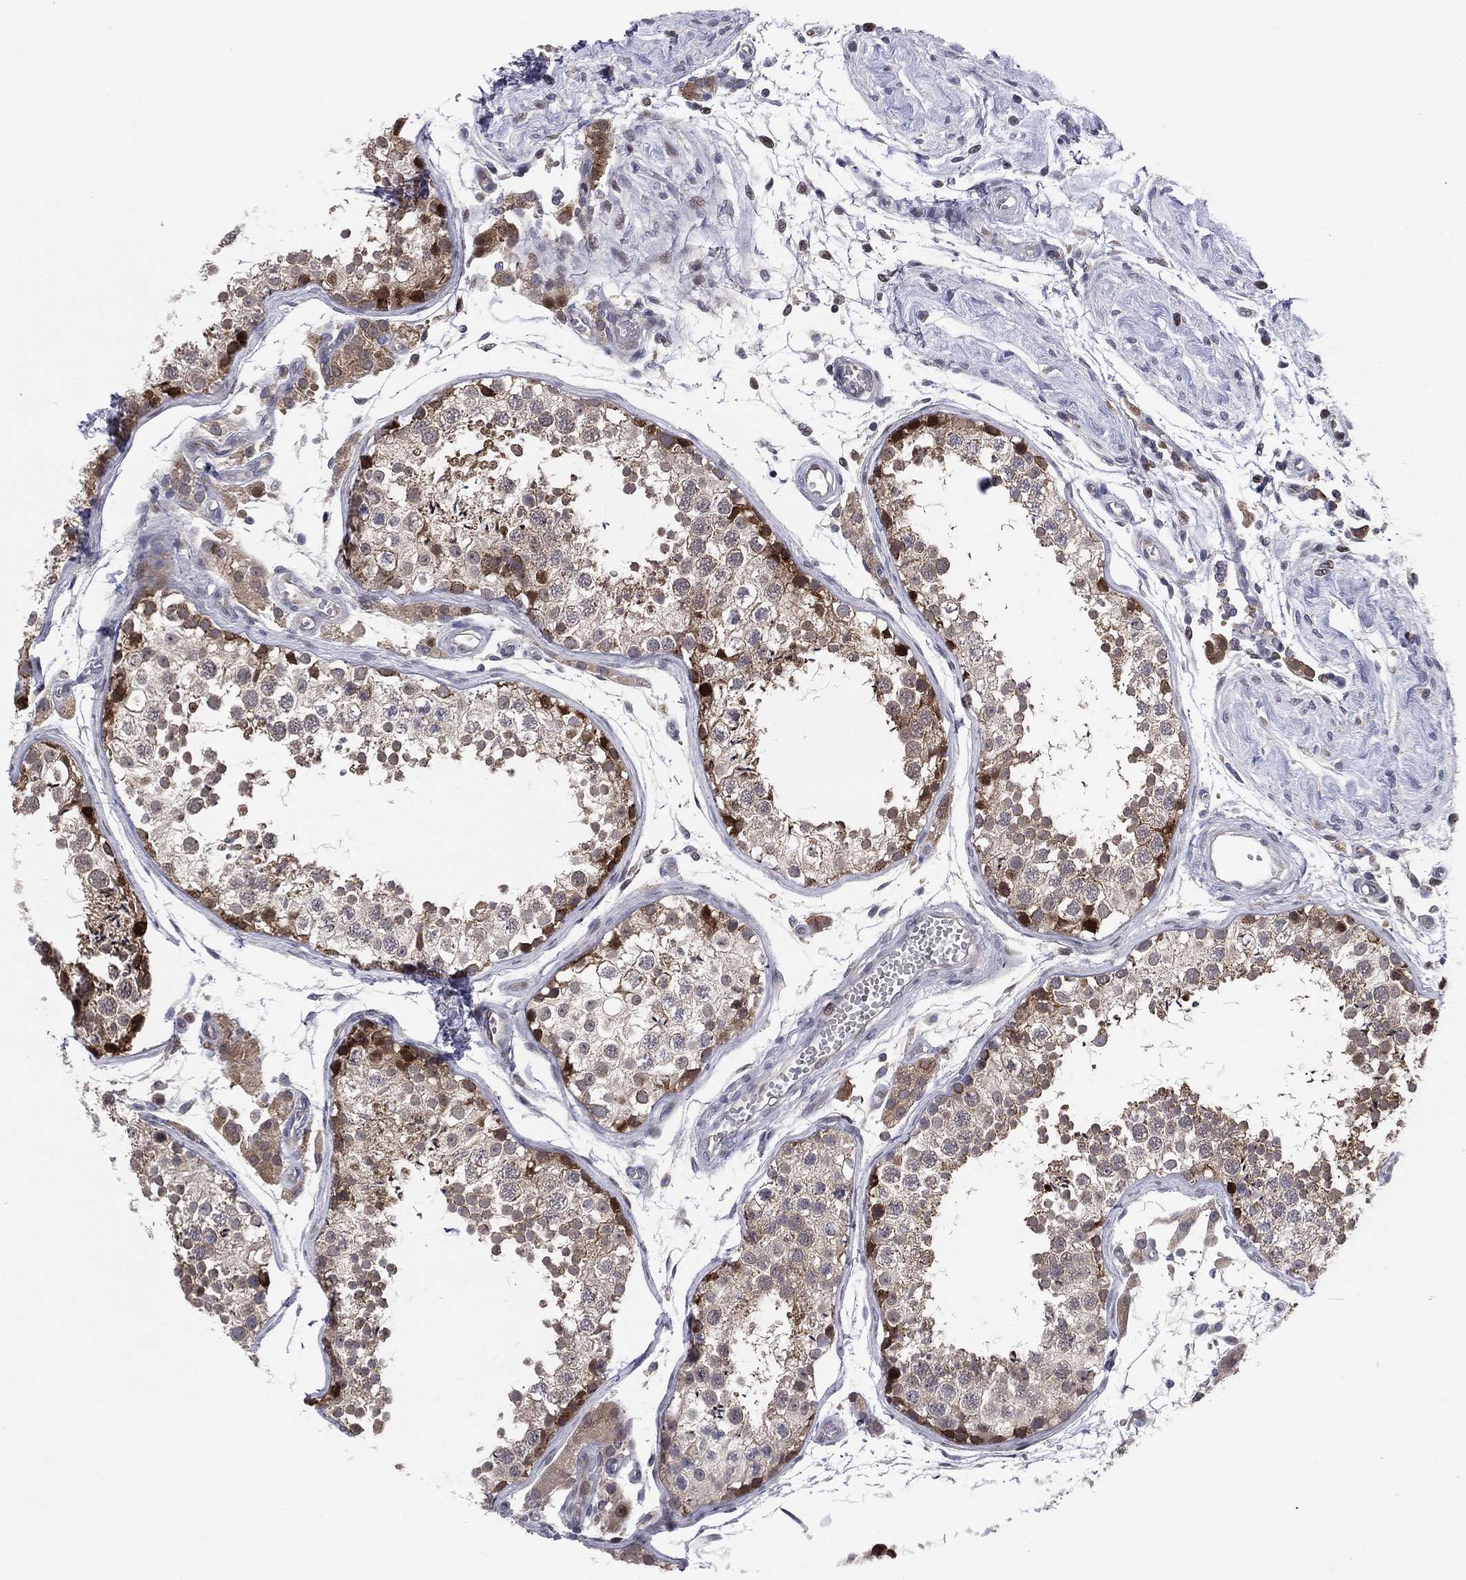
{"staining": {"intensity": "strong", "quantity": "<25%", "location": "nuclear"}, "tissue": "testis", "cell_type": "Cells in seminiferous ducts", "image_type": "normal", "snomed": [{"axis": "morphology", "description": "Normal tissue, NOS"}, {"axis": "topography", "description": "Testis"}], "caption": "This histopathology image demonstrates immunohistochemistry staining of normal testis, with medium strong nuclear positivity in about <25% of cells in seminiferous ducts.", "gene": "UTP14A", "patient": {"sex": "male", "age": 29}}